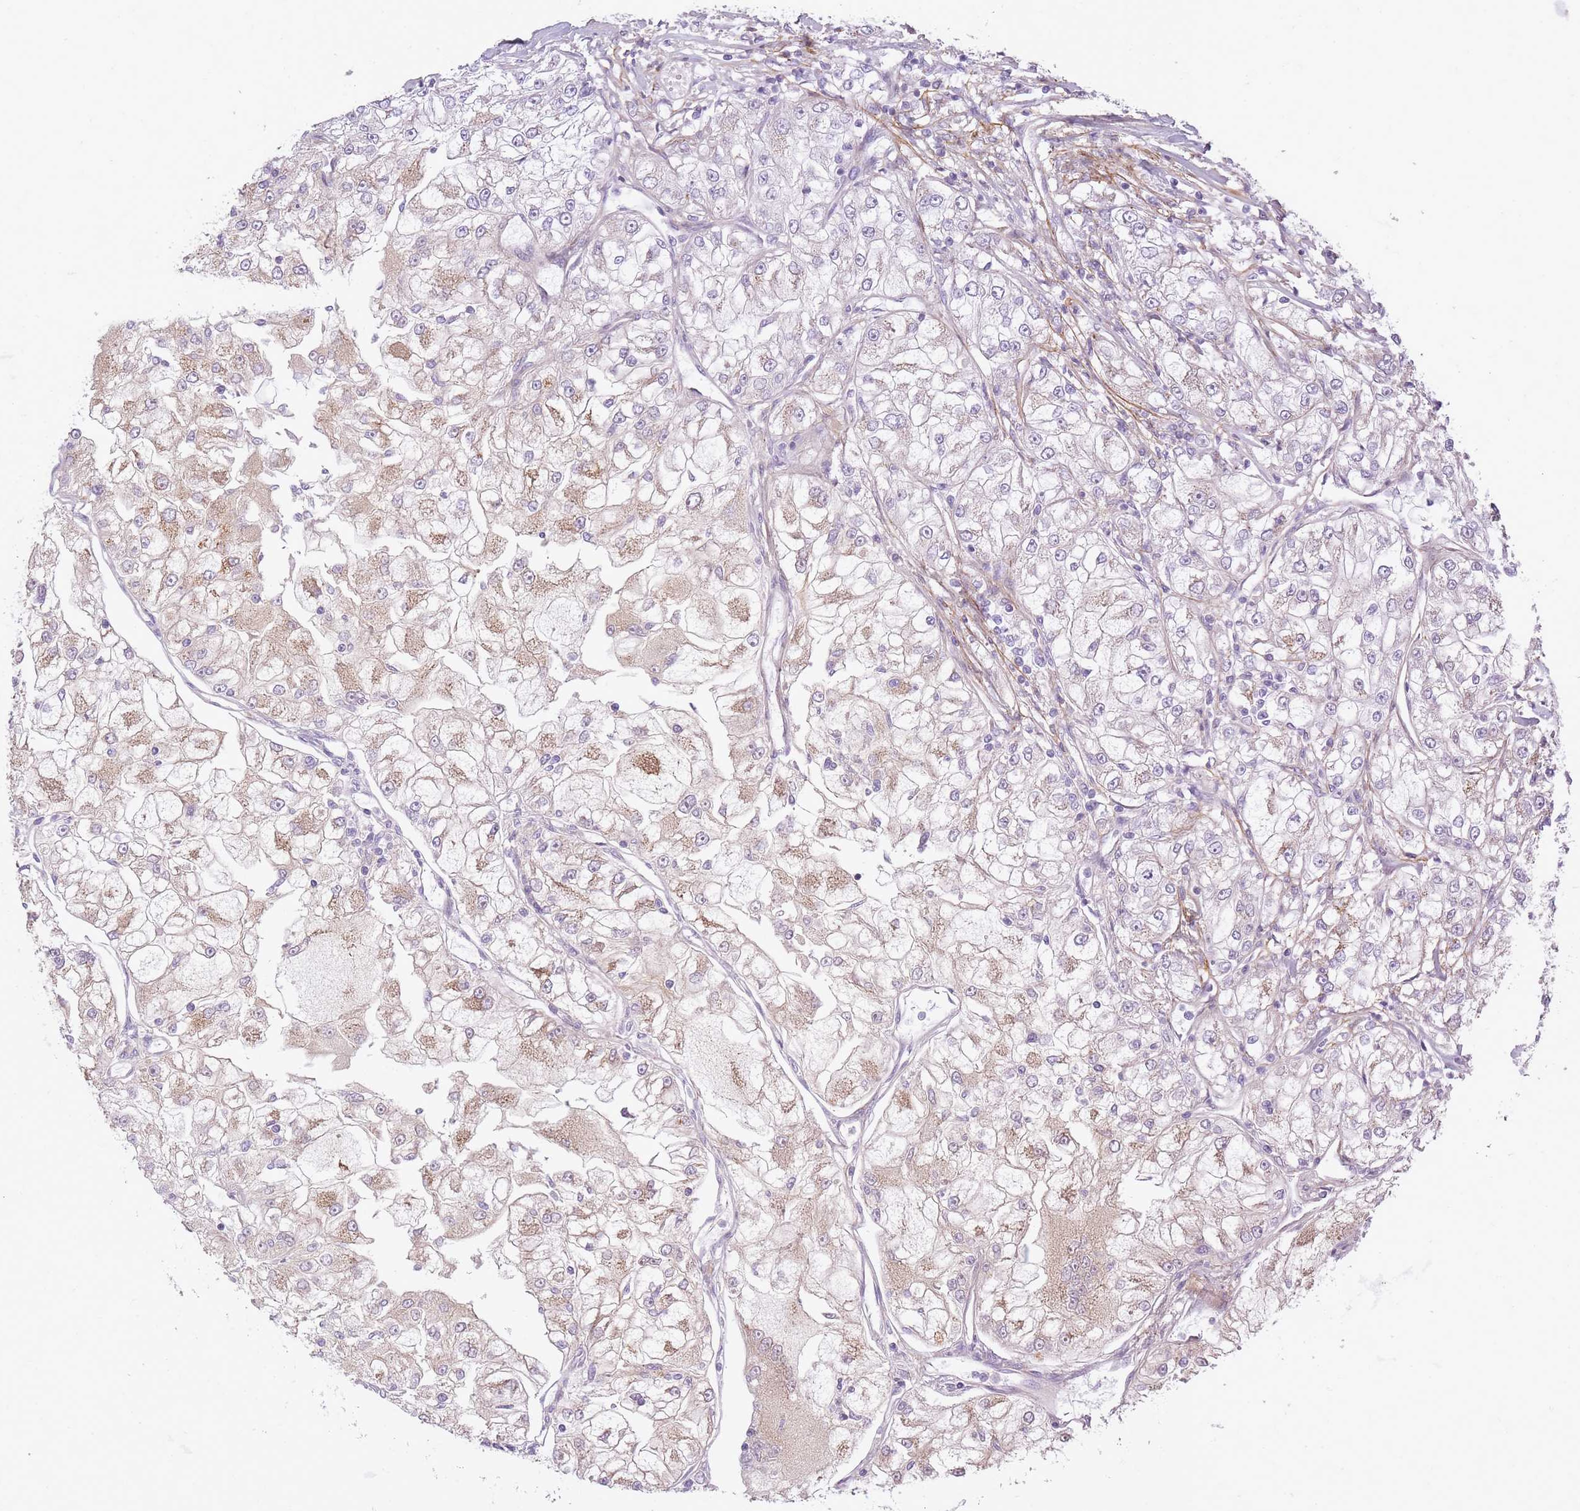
{"staining": {"intensity": "weak", "quantity": "25%-75%", "location": "cytoplasmic/membranous"}, "tissue": "renal cancer", "cell_type": "Tumor cells", "image_type": "cancer", "snomed": [{"axis": "morphology", "description": "Adenocarcinoma, NOS"}, {"axis": "topography", "description": "Kidney"}], "caption": "This image shows immunohistochemistry (IHC) staining of human adenocarcinoma (renal), with low weak cytoplasmic/membranous expression in approximately 25%-75% of tumor cells.", "gene": "AP3M2", "patient": {"sex": "female", "age": 72}}